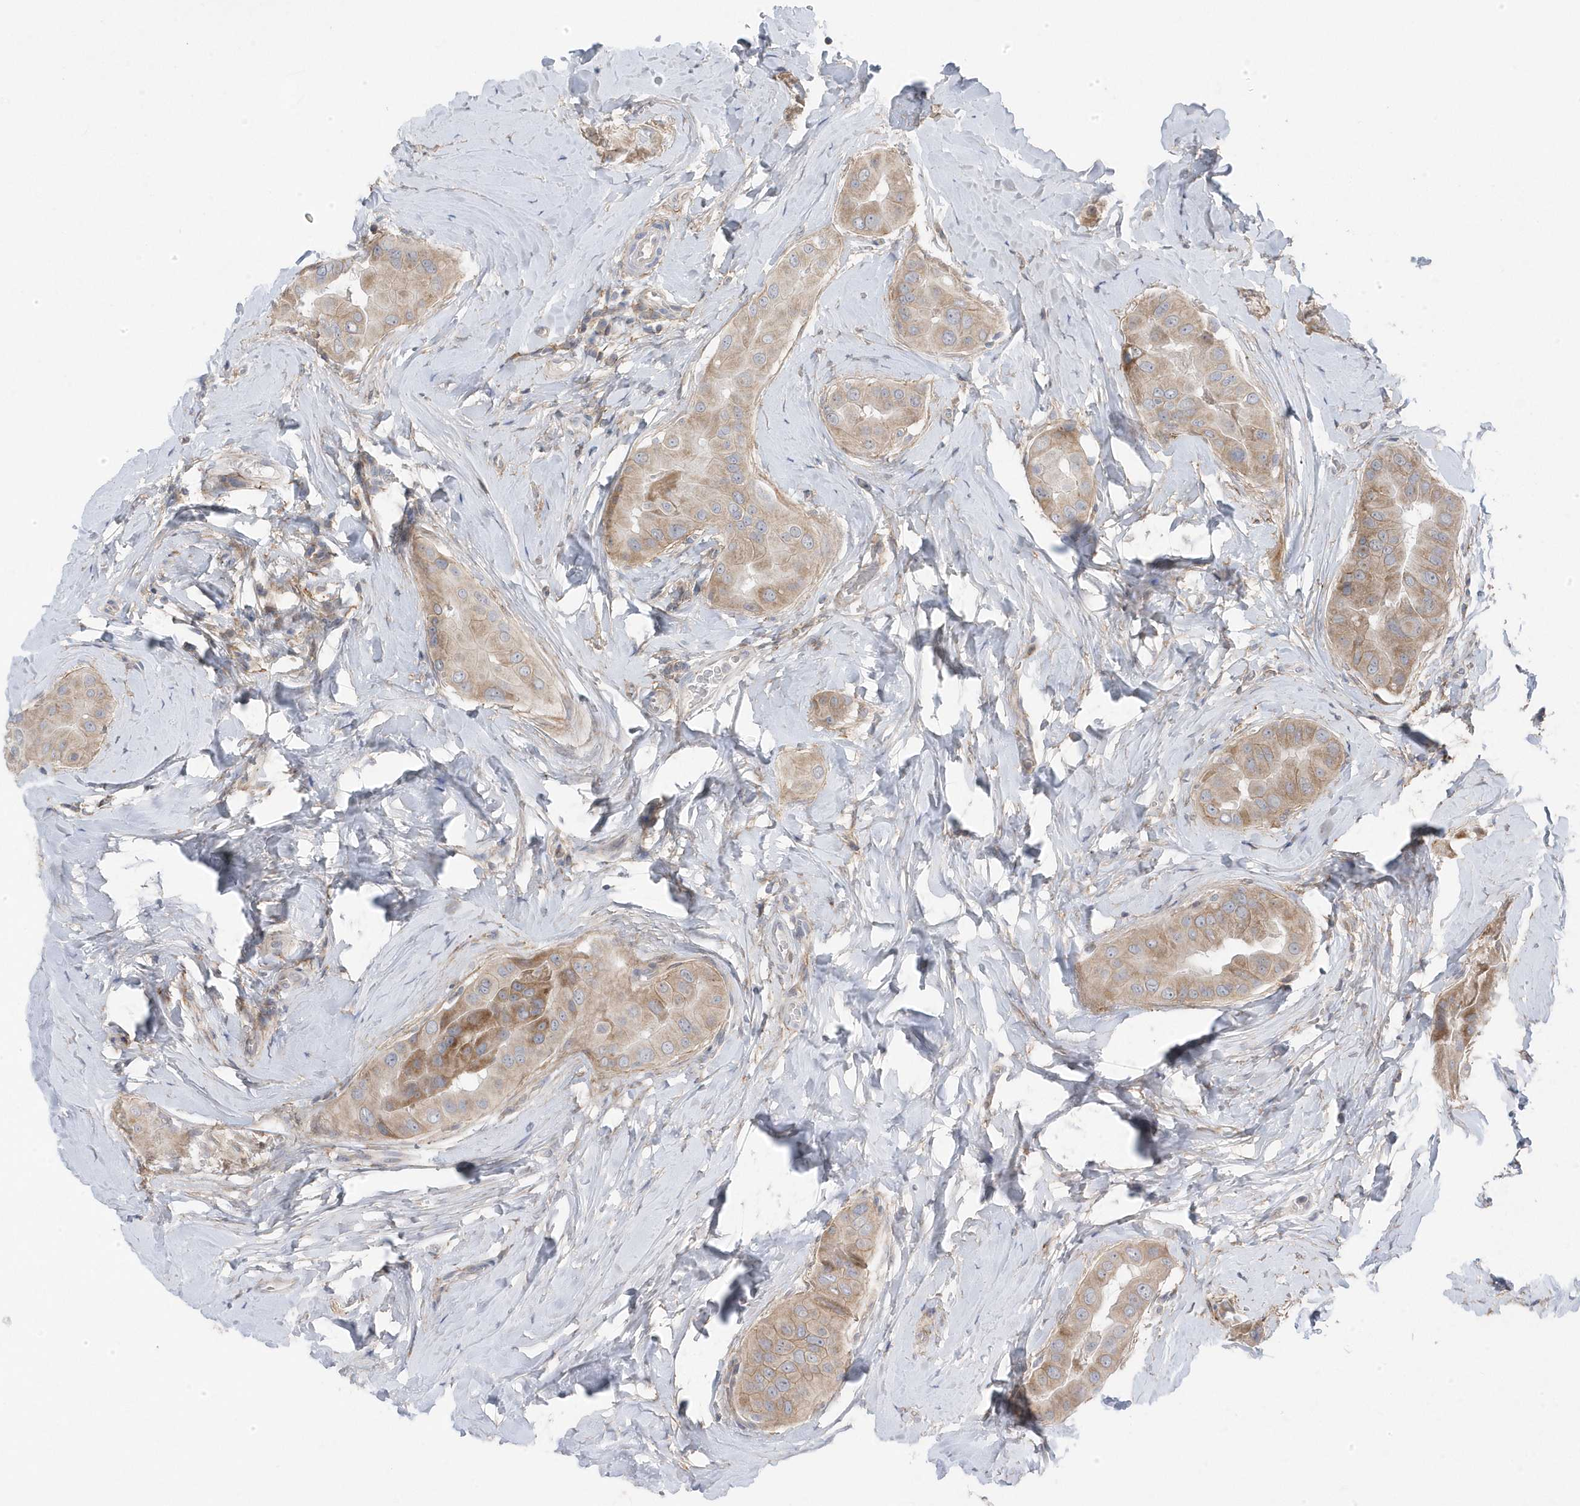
{"staining": {"intensity": "moderate", "quantity": ">75%", "location": "cytoplasmic/membranous"}, "tissue": "thyroid cancer", "cell_type": "Tumor cells", "image_type": "cancer", "snomed": [{"axis": "morphology", "description": "Papillary adenocarcinoma, NOS"}, {"axis": "topography", "description": "Thyroid gland"}], "caption": "Thyroid cancer (papillary adenocarcinoma) stained with immunohistochemistry shows moderate cytoplasmic/membranous staining in approximately >75% of tumor cells.", "gene": "ANAPC1", "patient": {"sex": "male", "age": 33}}